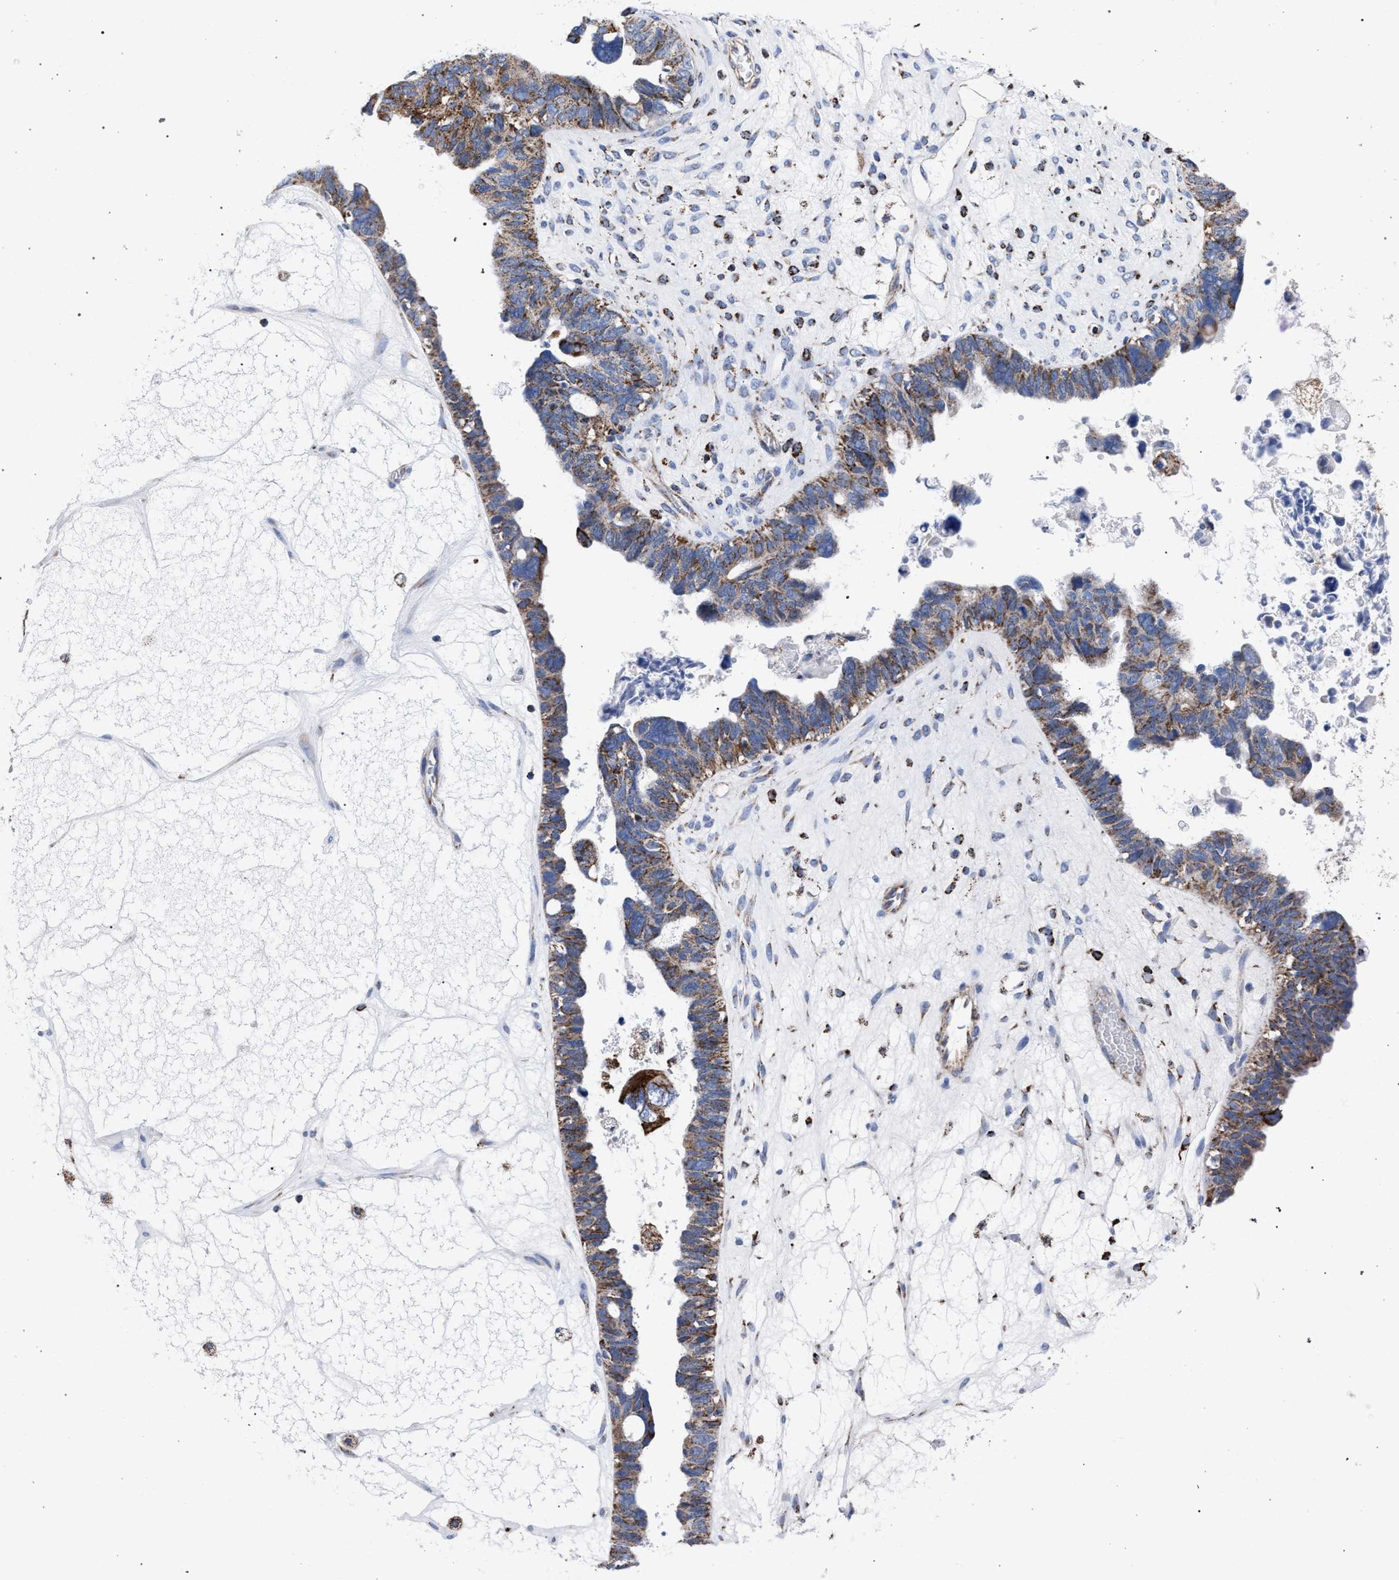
{"staining": {"intensity": "moderate", "quantity": ">75%", "location": "cytoplasmic/membranous"}, "tissue": "ovarian cancer", "cell_type": "Tumor cells", "image_type": "cancer", "snomed": [{"axis": "morphology", "description": "Cystadenocarcinoma, serous, NOS"}, {"axis": "topography", "description": "Ovary"}], "caption": "Human serous cystadenocarcinoma (ovarian) stained with a brown dye shows moderate cytoplasmic/membranous positive expression in about >75% of tumor cells.", "gene": "ACADS", "patient": {"sex": "female", "age": 79}}